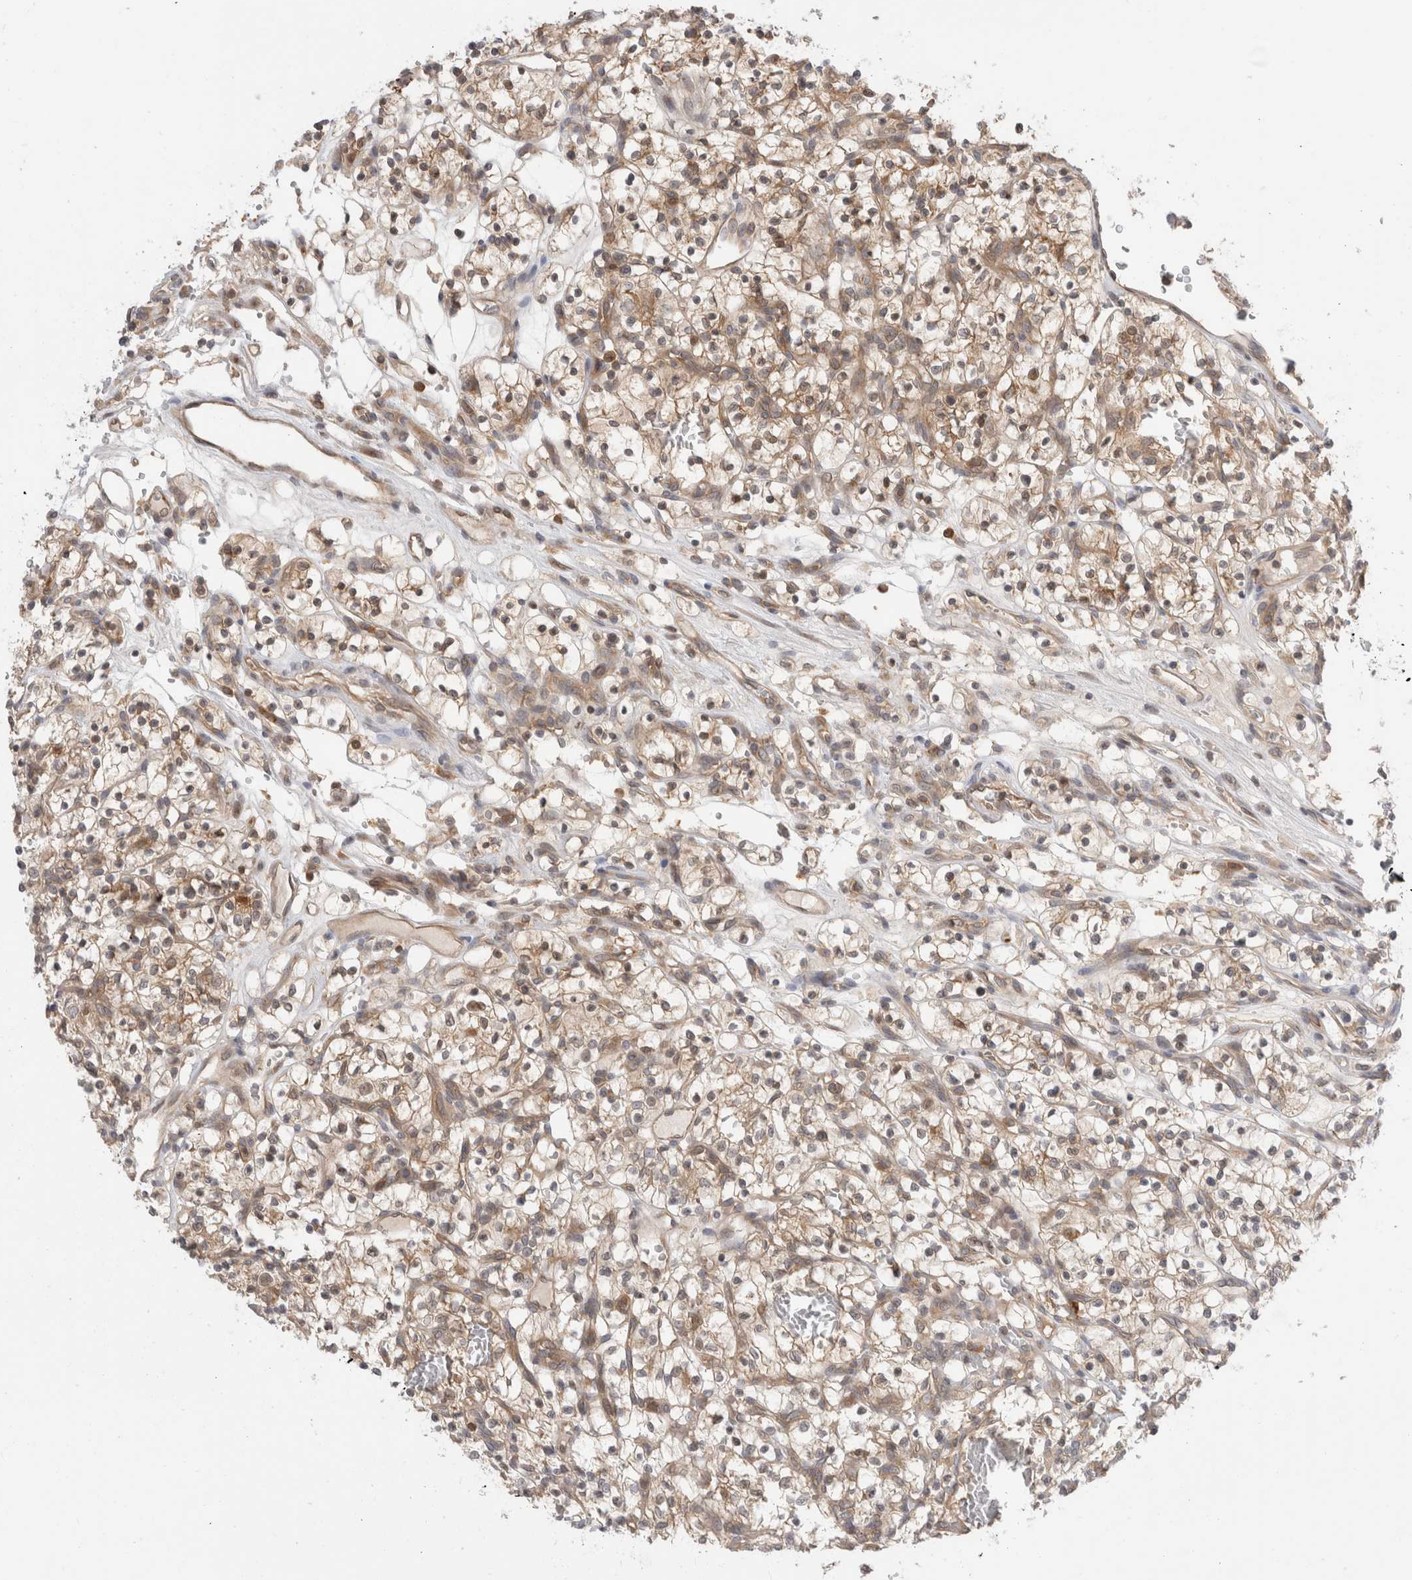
{"staining": {"intensity": "weak", "quantity": ">75%", "location": "cytoplasmic/membranous"}, "tissue": "renal cancer", "cell_type": "Tumor cells", "image_type": "cancer", "snomed": [{"axis": "morphology", "description": "Adenocarcinoma, NOS"}, {"axis": "topography", "description": "Kidney"}], "caption": "An immunohistochemistry (IHC) micrograph of tumor tissue is shown. Protein staining in brown shows weak cytoplasmic/membranous positivity in adenocarcinoma (renal) within tumor cells.", "gene": "NFKB1", "patient": {"sex": "female", "age": 57}}